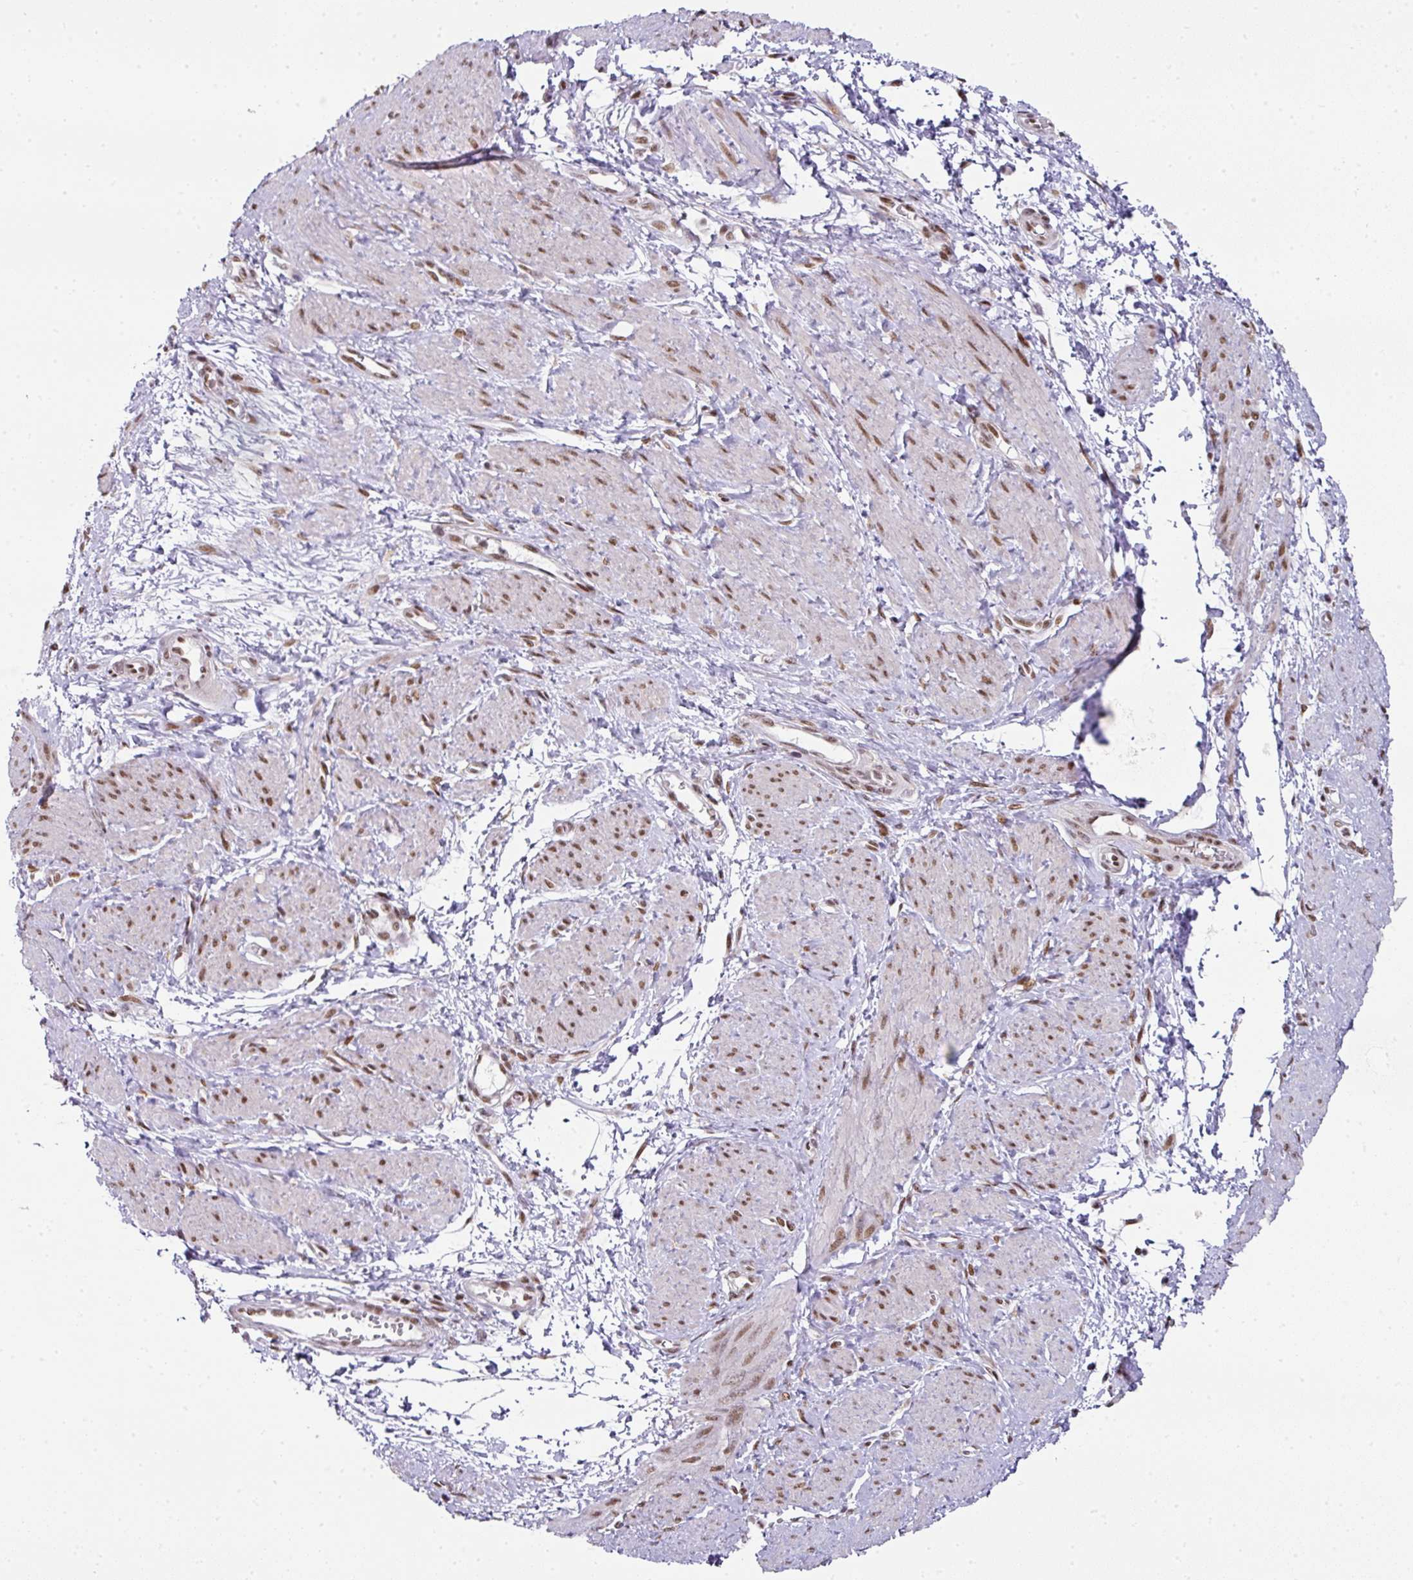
{"staining": {"intensity": "moderate", "quantity": ">75%", "location": "nuclear"}, "tissue": "smooth muscle", "cell_type": "Smooth muscle cells", "image_type": "normal", "snomed": [{"axis": "morphology", "description": "Normal tissue, NOS"}, {"axis": "topography", "description": "Smooth muscle"}, {"axis": "topography", "description": "Uterus"}], "caption": "An immunohistochemistry (IHC) histopathology image of unremarkable tissue is shown. Protein staining in brown labels moderate nuclear positivity in smooth muscle within smooth muscle cells. The staining is performed using DAB brown chromogen to label protein expression. The nuclei are counter-stained blue using hematoxylin.", "gene": "NFYA", "patient": {"sex": "female", "age": 39}}